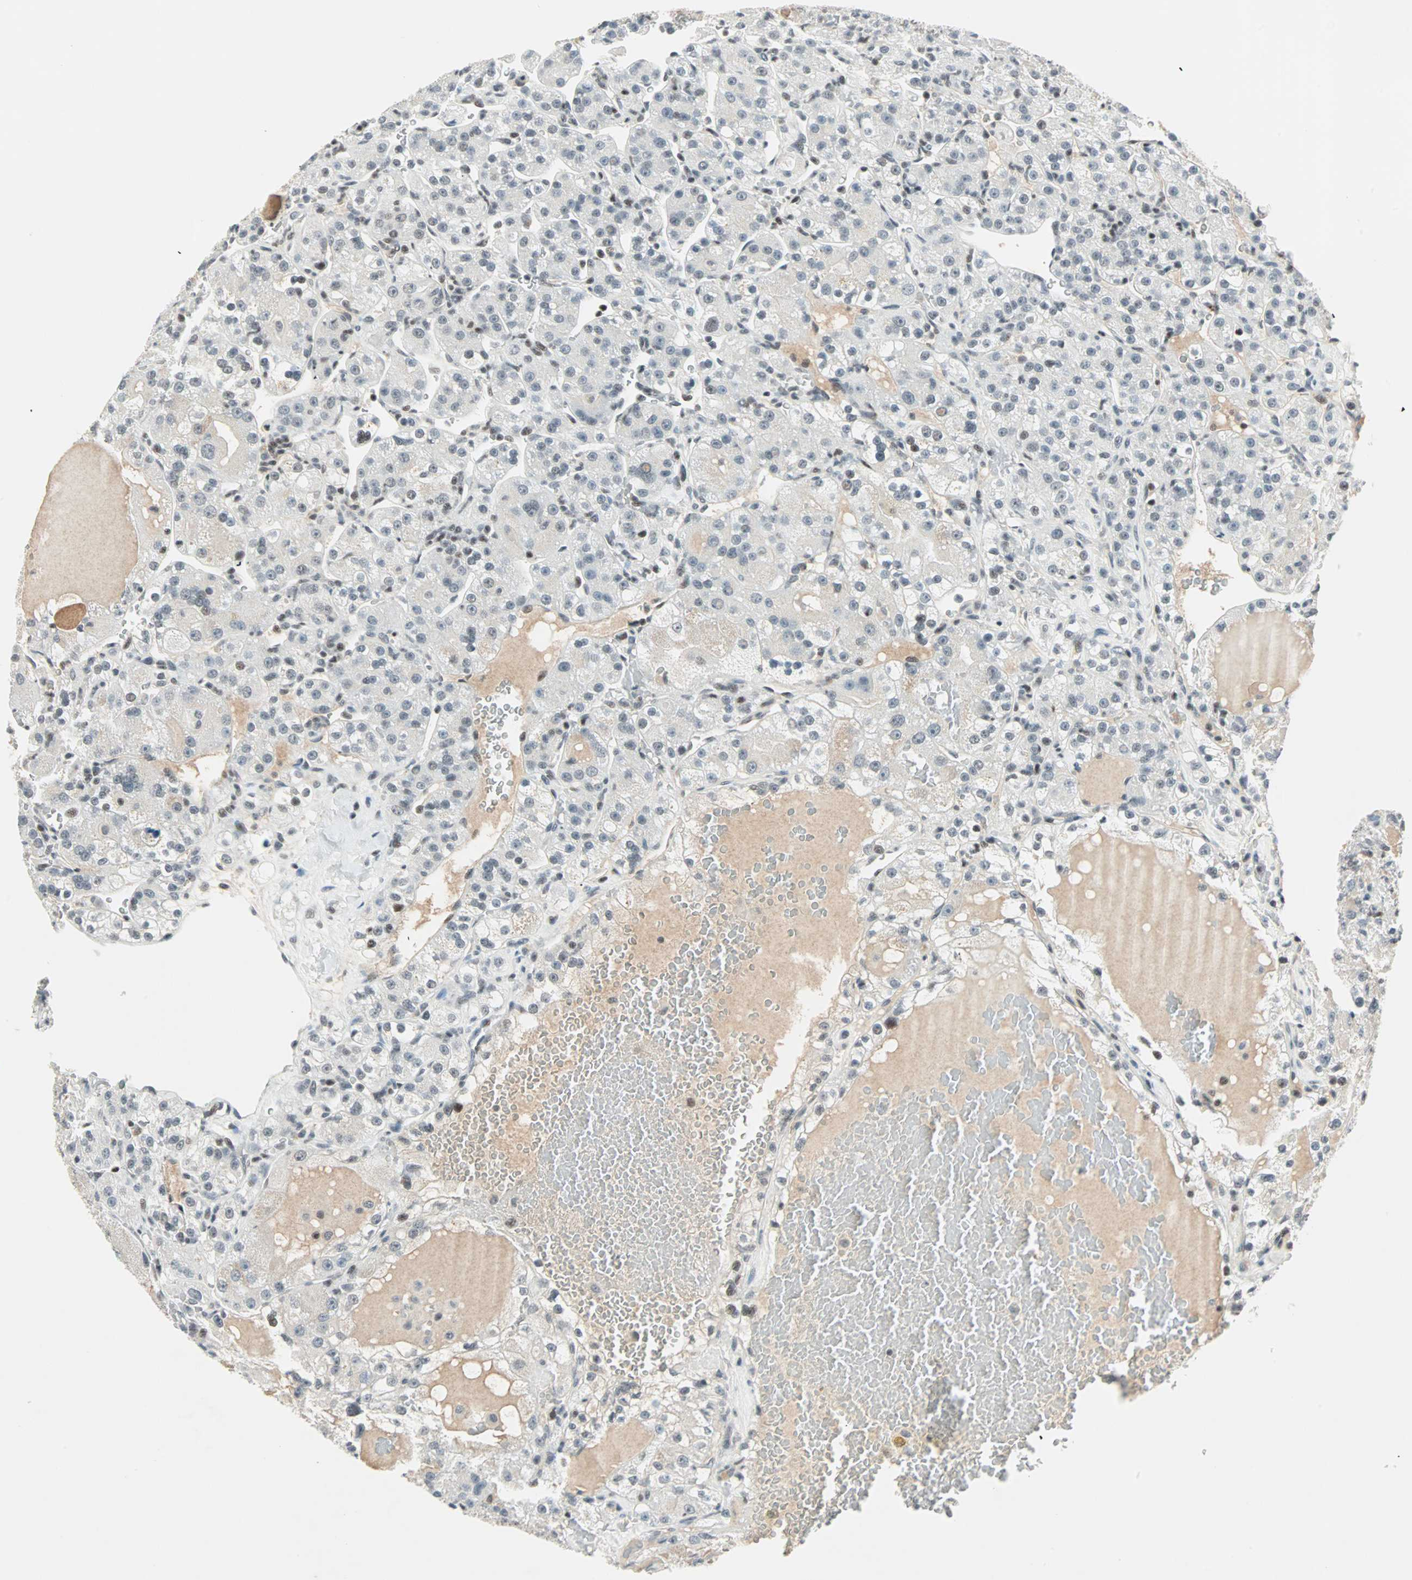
{"staining": {"intensity": "weak", "quantity": "<25%", "location": "nuclear"}, "tissue": "renal cancer", "cell_type": "Tumor cells", "image_type": "cancer", "snomed": [{"axis": "morphology", "description": "Normal tissue, NOS"}, {"axis": "morphology", "description": "Adenocarcinoma, NOS"}, {"axis": "topography", "description": "Kidney"}], "caption": "Tumor cells are negative for brown protein staining in adenocarcinoma (renal).", "gene": "SIN3A", "patient": {"sex": "male", "age": 61}}